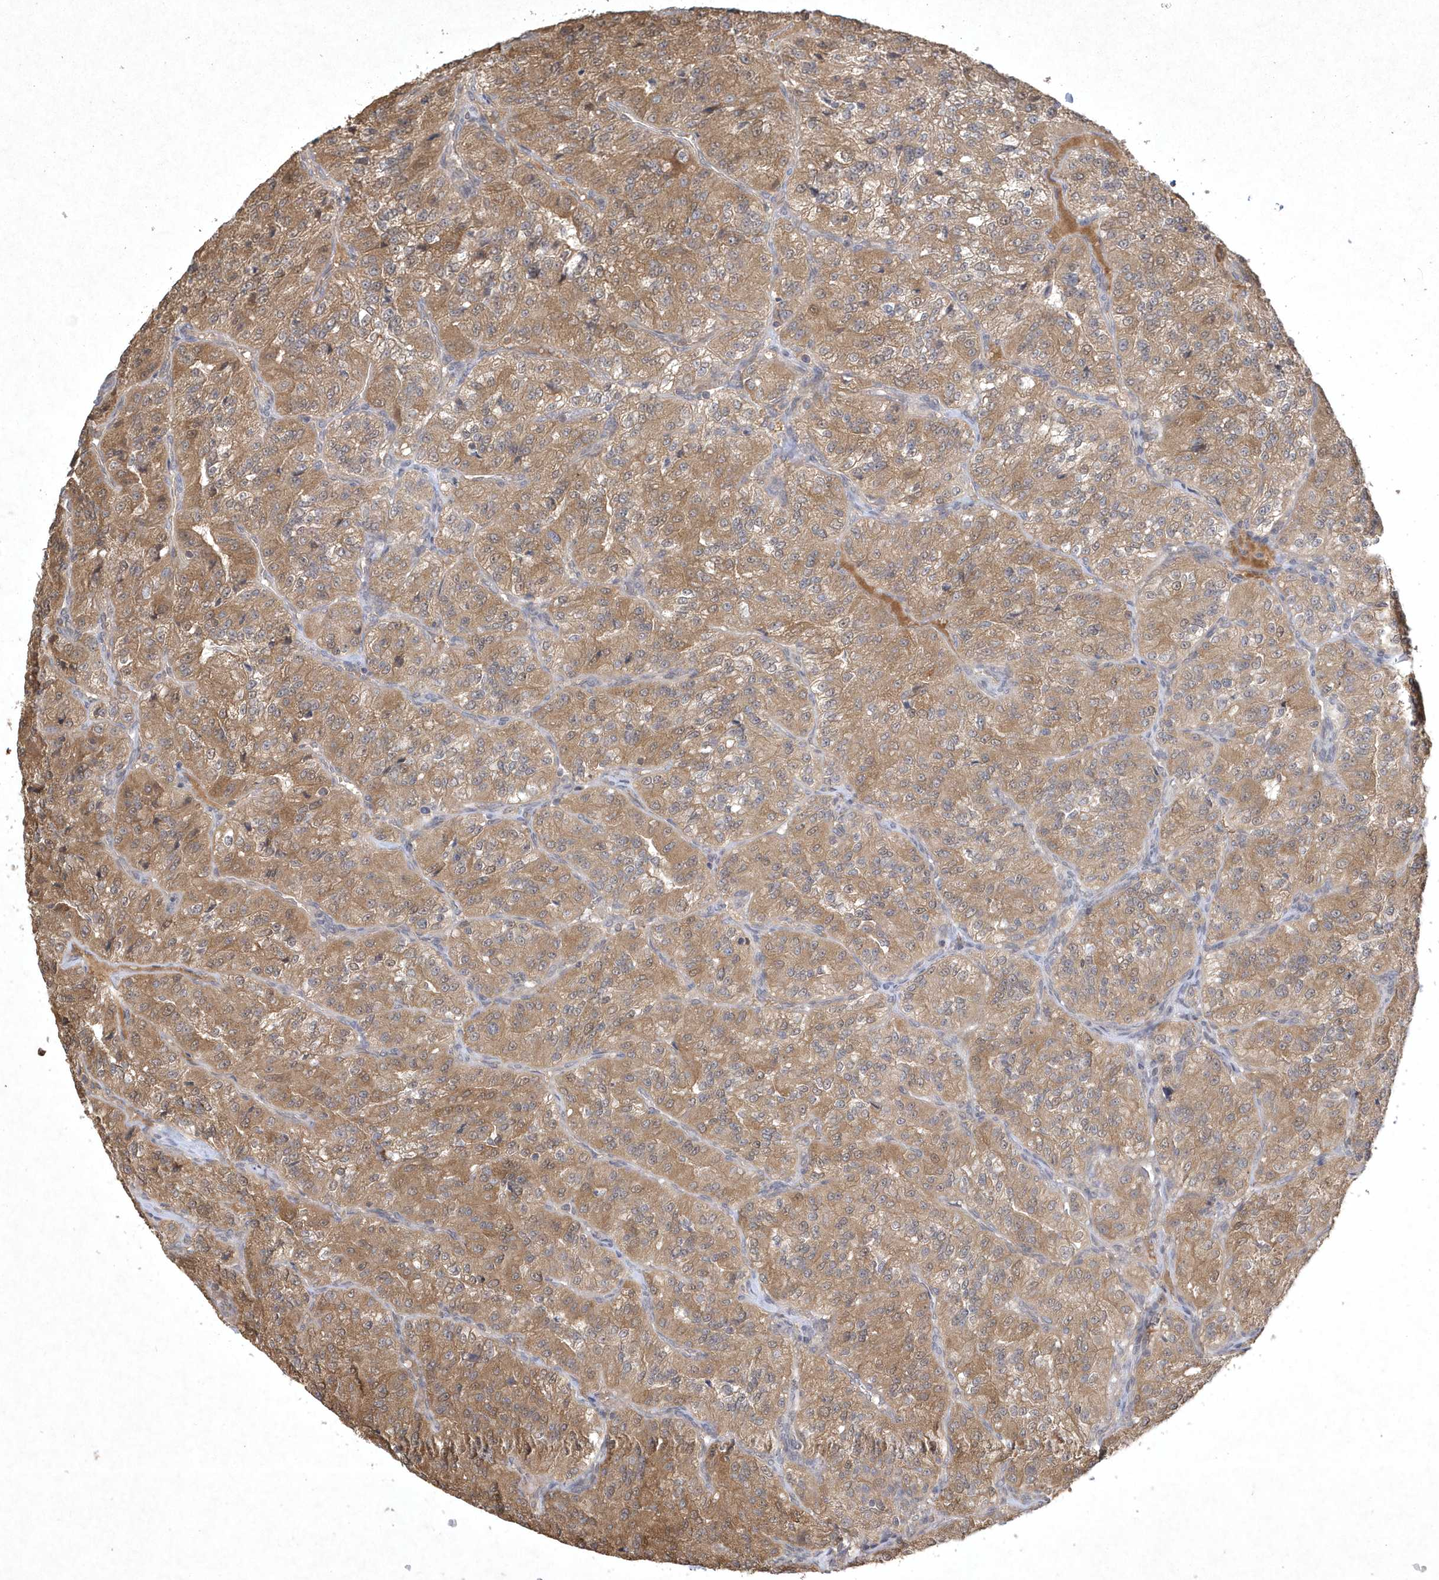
{"staining": {"intensity": "moderate", "quantity": ">75%", "location": "cytoplasmic/membranous"}, "tissue": "renal cancer", "cell_type": "Tumor cells", "image_type": "cancer", "snomed": [{"axis": "morphology", "description": "Adenocarcinoma, NOS"}, {"axis": "topography", "description": "Kidney"}], "caption": "Immunohistochemistry (IHC) image of neoplastic tissue: human renal cancer (adenocarcinoma) stained using immunohistochemistry (IHC) reveals medium levels of moderate protein expression localized specifically in the cytoplasmic/membranous of tumor cells, appearing as a cytoplasmic/membranous brown color.", "gene": "AKR7A2", "patient": {"sex": "female", "age": 63}}